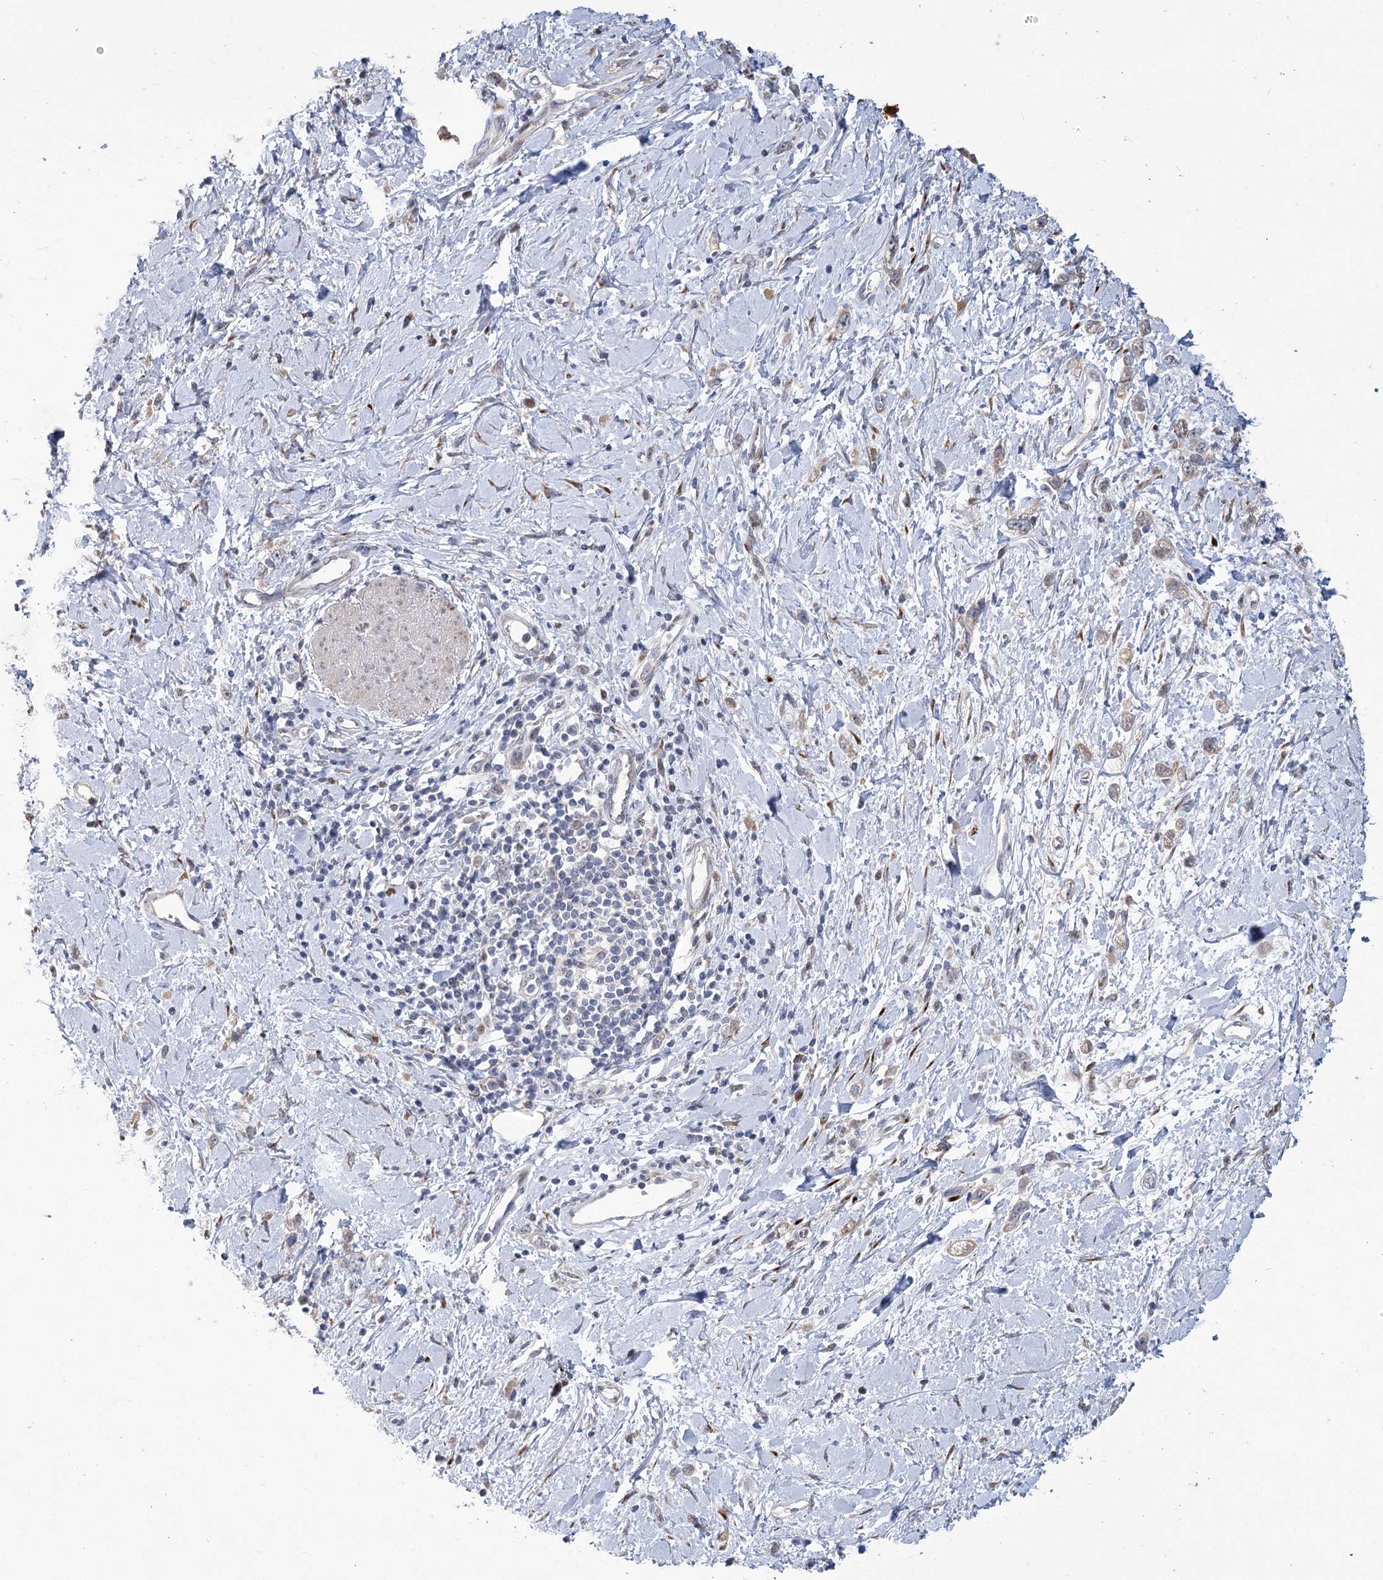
{"staining": {"intensity": "weak", "quantity": ">75%", "location": "cytoplasmic/membranous"}, "tissue": "stomach cancer", "cell_type": "Tumor cells", "image_type": "cancer", "snomed": [{"axis": "morphology", "description": "Adenocarcinoma, NOS"}, {"axis": "topography", "description": "Stomach"}], "caption": "Stomach adenocarcinoma tissue reveals weak cytoplasmic/membranous positivity in about >75% of tumor cells, visualized by immunohistochemistry. Using DAB (brown) and hematoxylin (blue) stains, captured at high magnification using brightfield microscopy.", "gene": "GCNT4", "patient": {"sex": "female", "age": 76}}